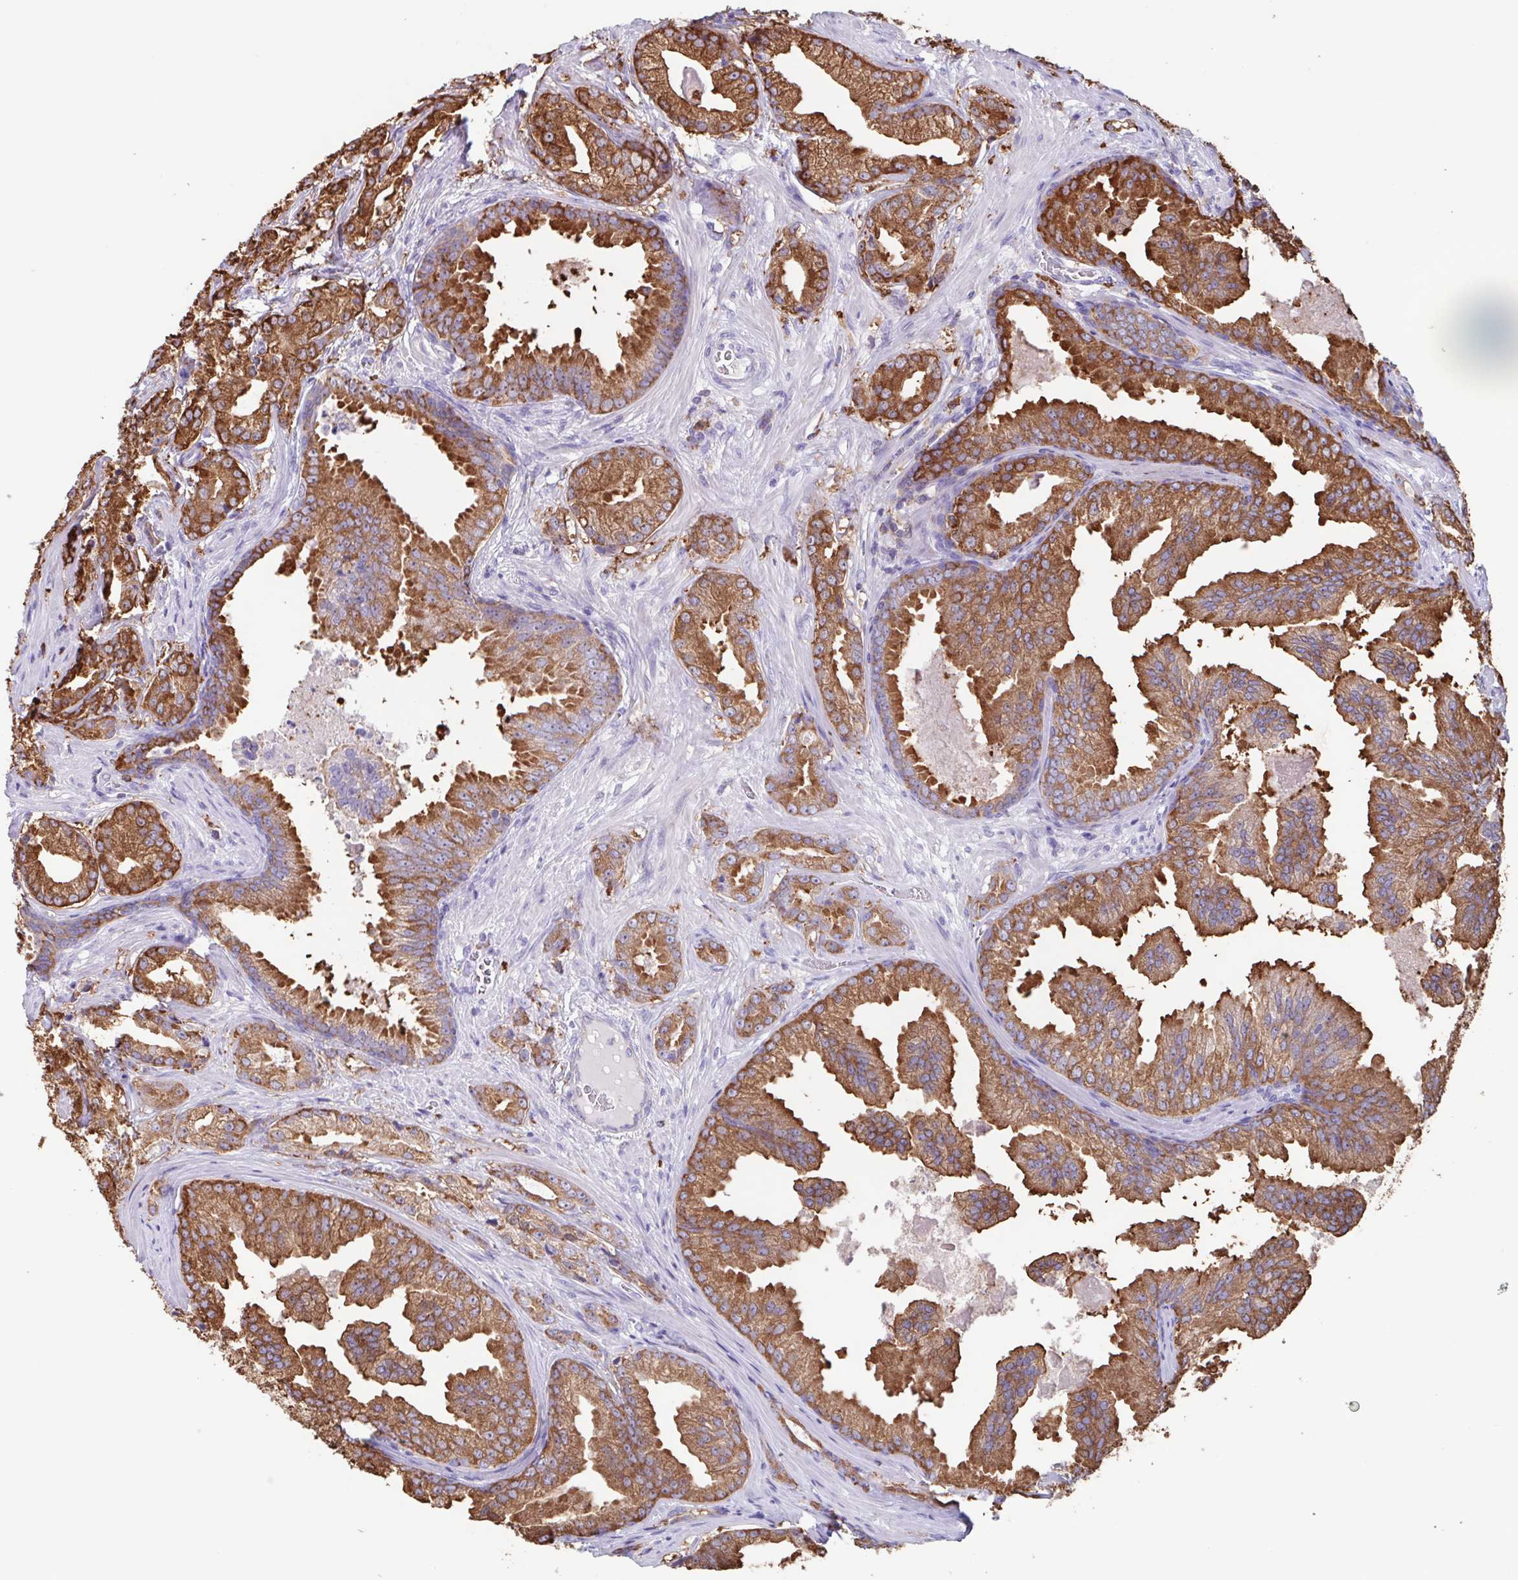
{"staining": {"intensity": "moderate", "quantity": ">75%", "location": "cytoplasmic/membranous"}, "tissue": "prostate cancer", "cell_type": "Tumor cells", "image_type": "cancer", "snomed": [{"axis": "morphology", "description": "Adenocarcinoma, Low grade"}, {"axis": "topography", "description": "Prostate"}], "caption": "Immunohistochemistry histopathology image of neoplastic tissue: human prostate cancer stained using IHC exhibits medium levels of moderate protein expression localized specifically in the cytoplasmic/membranous of tumor cells, appearing as a cytoplasmic/membranous brown color.", "gene": "TPD52", "patient": {"sex": "male", "age": 65}}